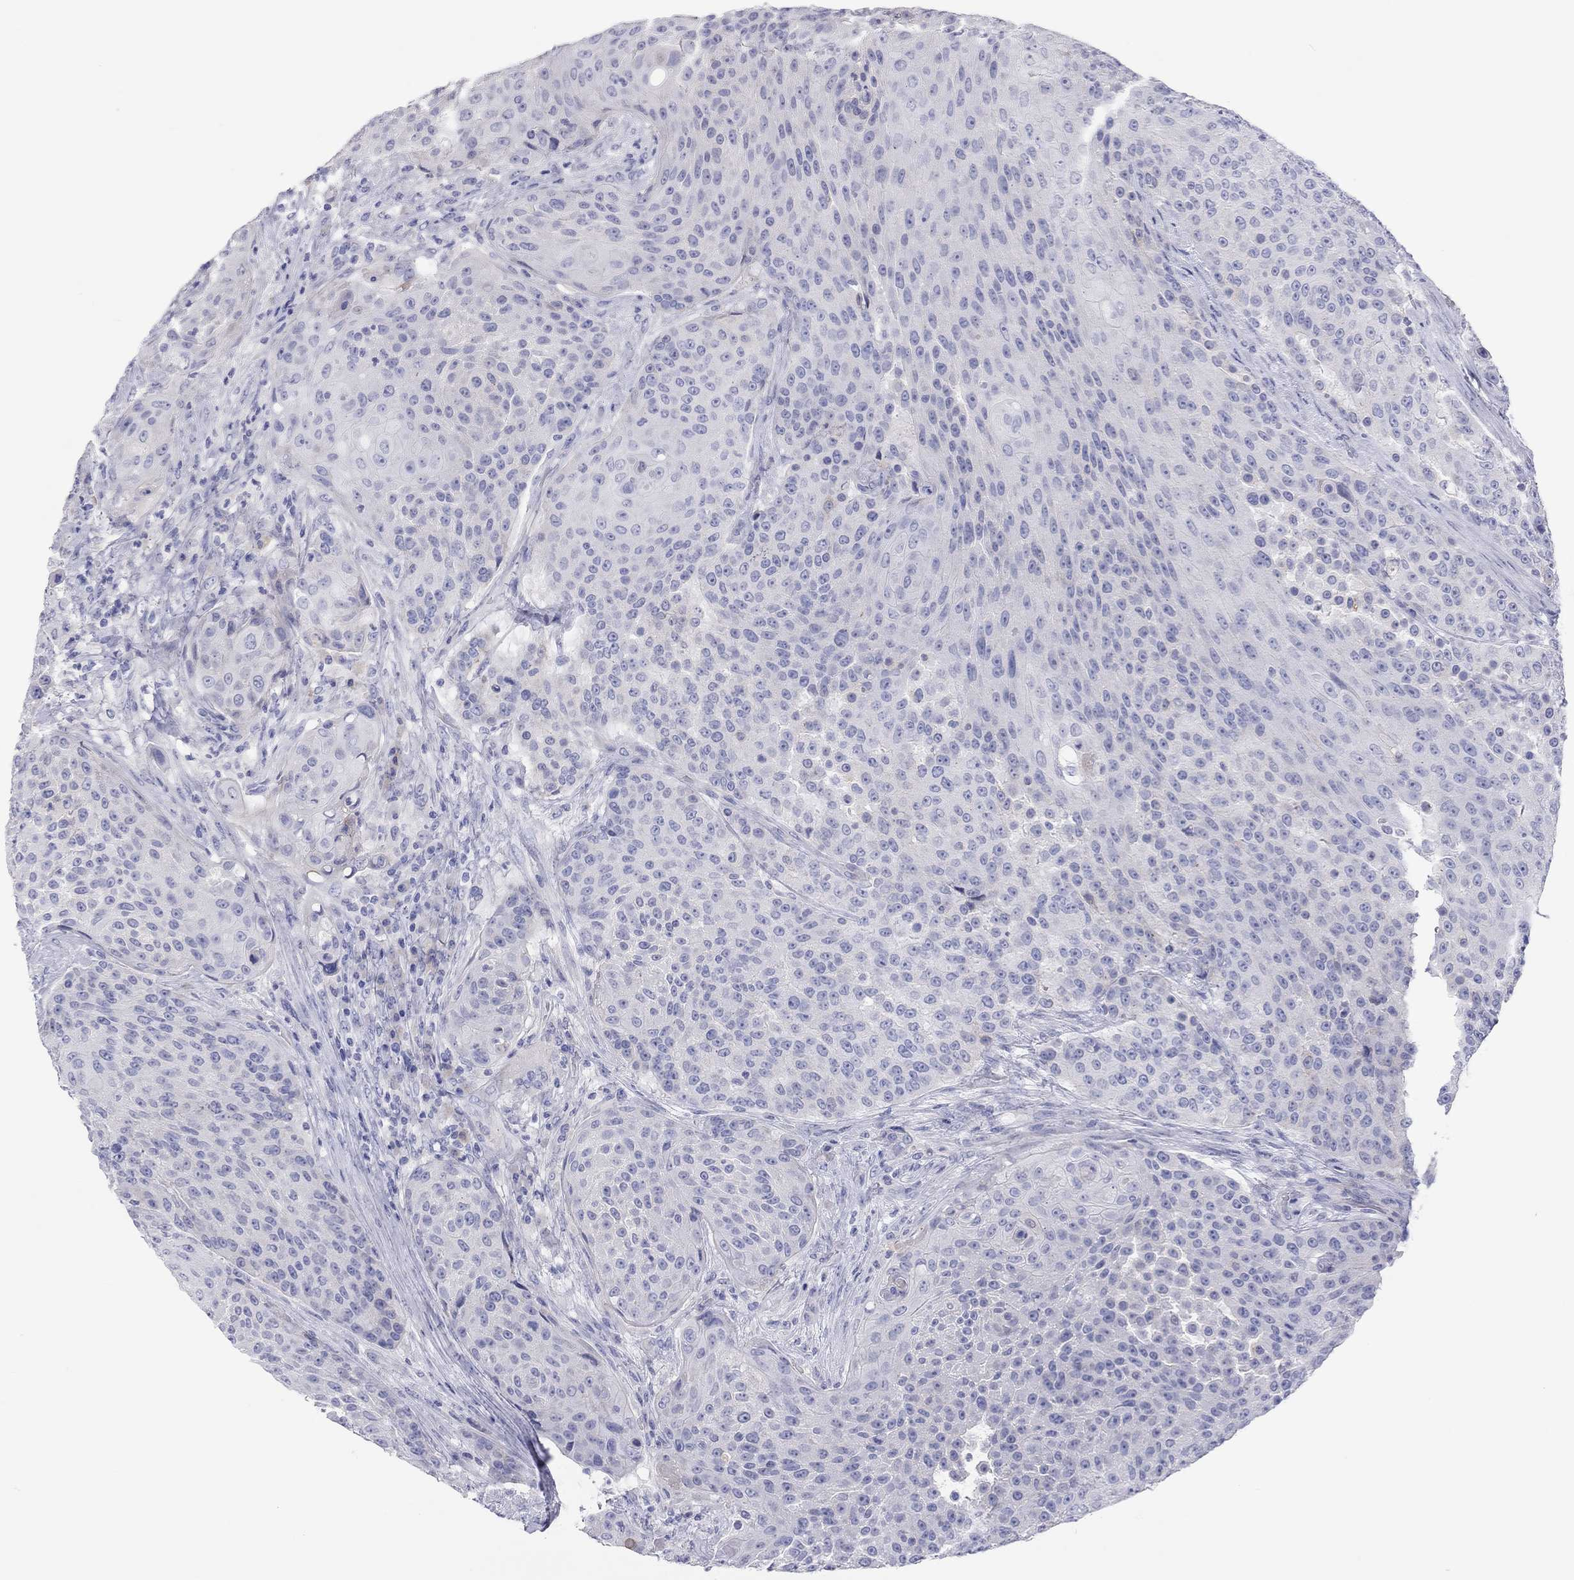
{"staining": {"intensity": "negative", "quantity": "none", "location": "none"}, "tissue": "urothelial cancer", "cell_type": "Tumor cells", "image_type": "cancer", "snomed": [{"axis": "morphology", "description": "Urothelial carcinoma, High grade"}, {"axis": "topography", "description": "Urinary bladder"}], "caption": "Human urothelial cancer stained for a protein using IHC reveals no expression in tumor cells.", "gene": "ST7L", "patient": {"sex": "female", "age": 63}}